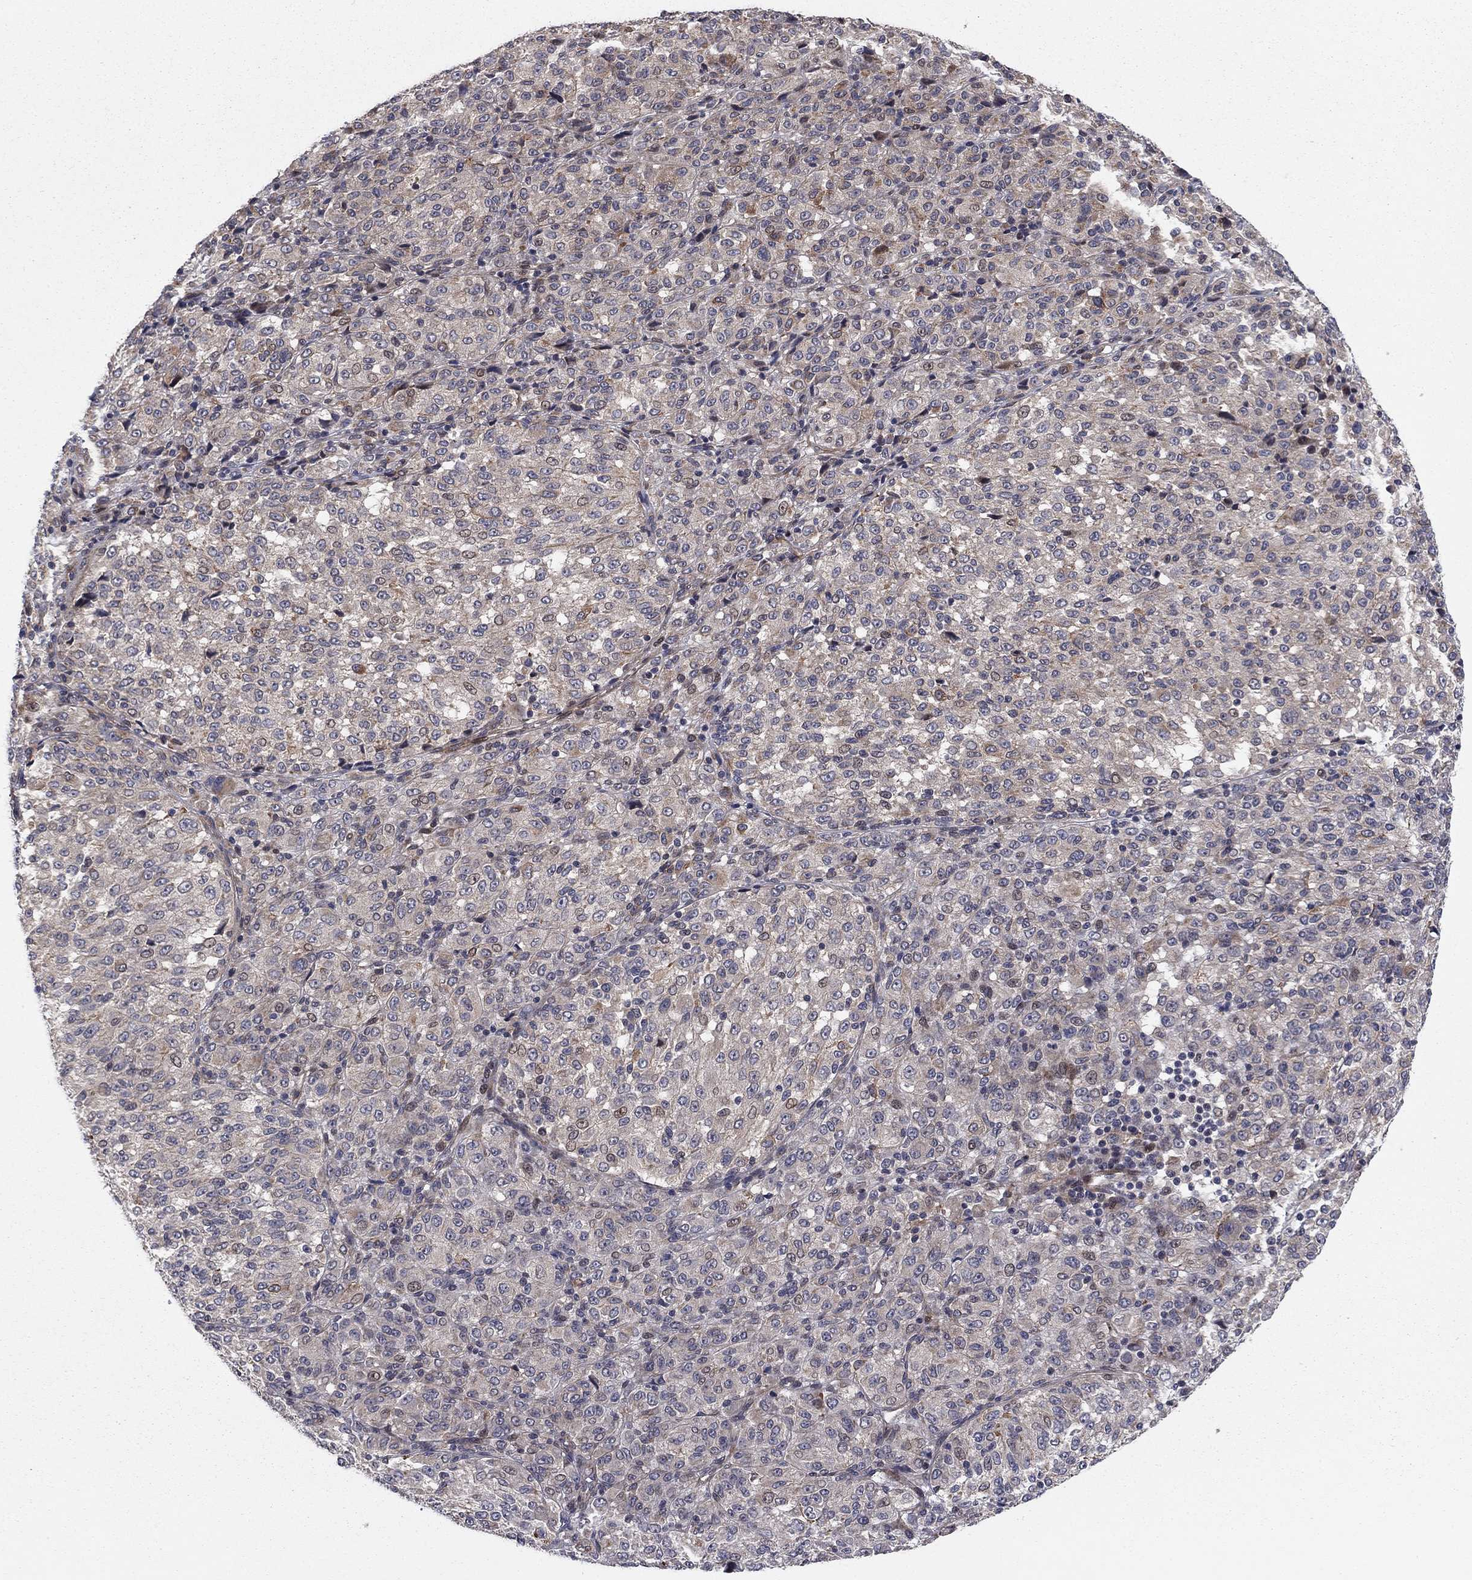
{"staining": {"intensity": "moderate", "quantity": "<25%", "location": "cytoplasmic/membranous"}, "tissue": "melanoma", "cell_type": "Tumor cells", "image_type": "cancer", "snomed": [{"axis": "morphology", "description": "Malignant melanoma, Metastatic site"}, {"axis": "topography", "description": "Brain"}], "caption": "Human malignant melanoma (metastatic site) stained for a protein (brown) exhibits moderate cytoplasmic/membranous positive staining in about <25% of tumor cells.", "gene": "BCL11A", "patient": {"sex": "female", "age": 56}}